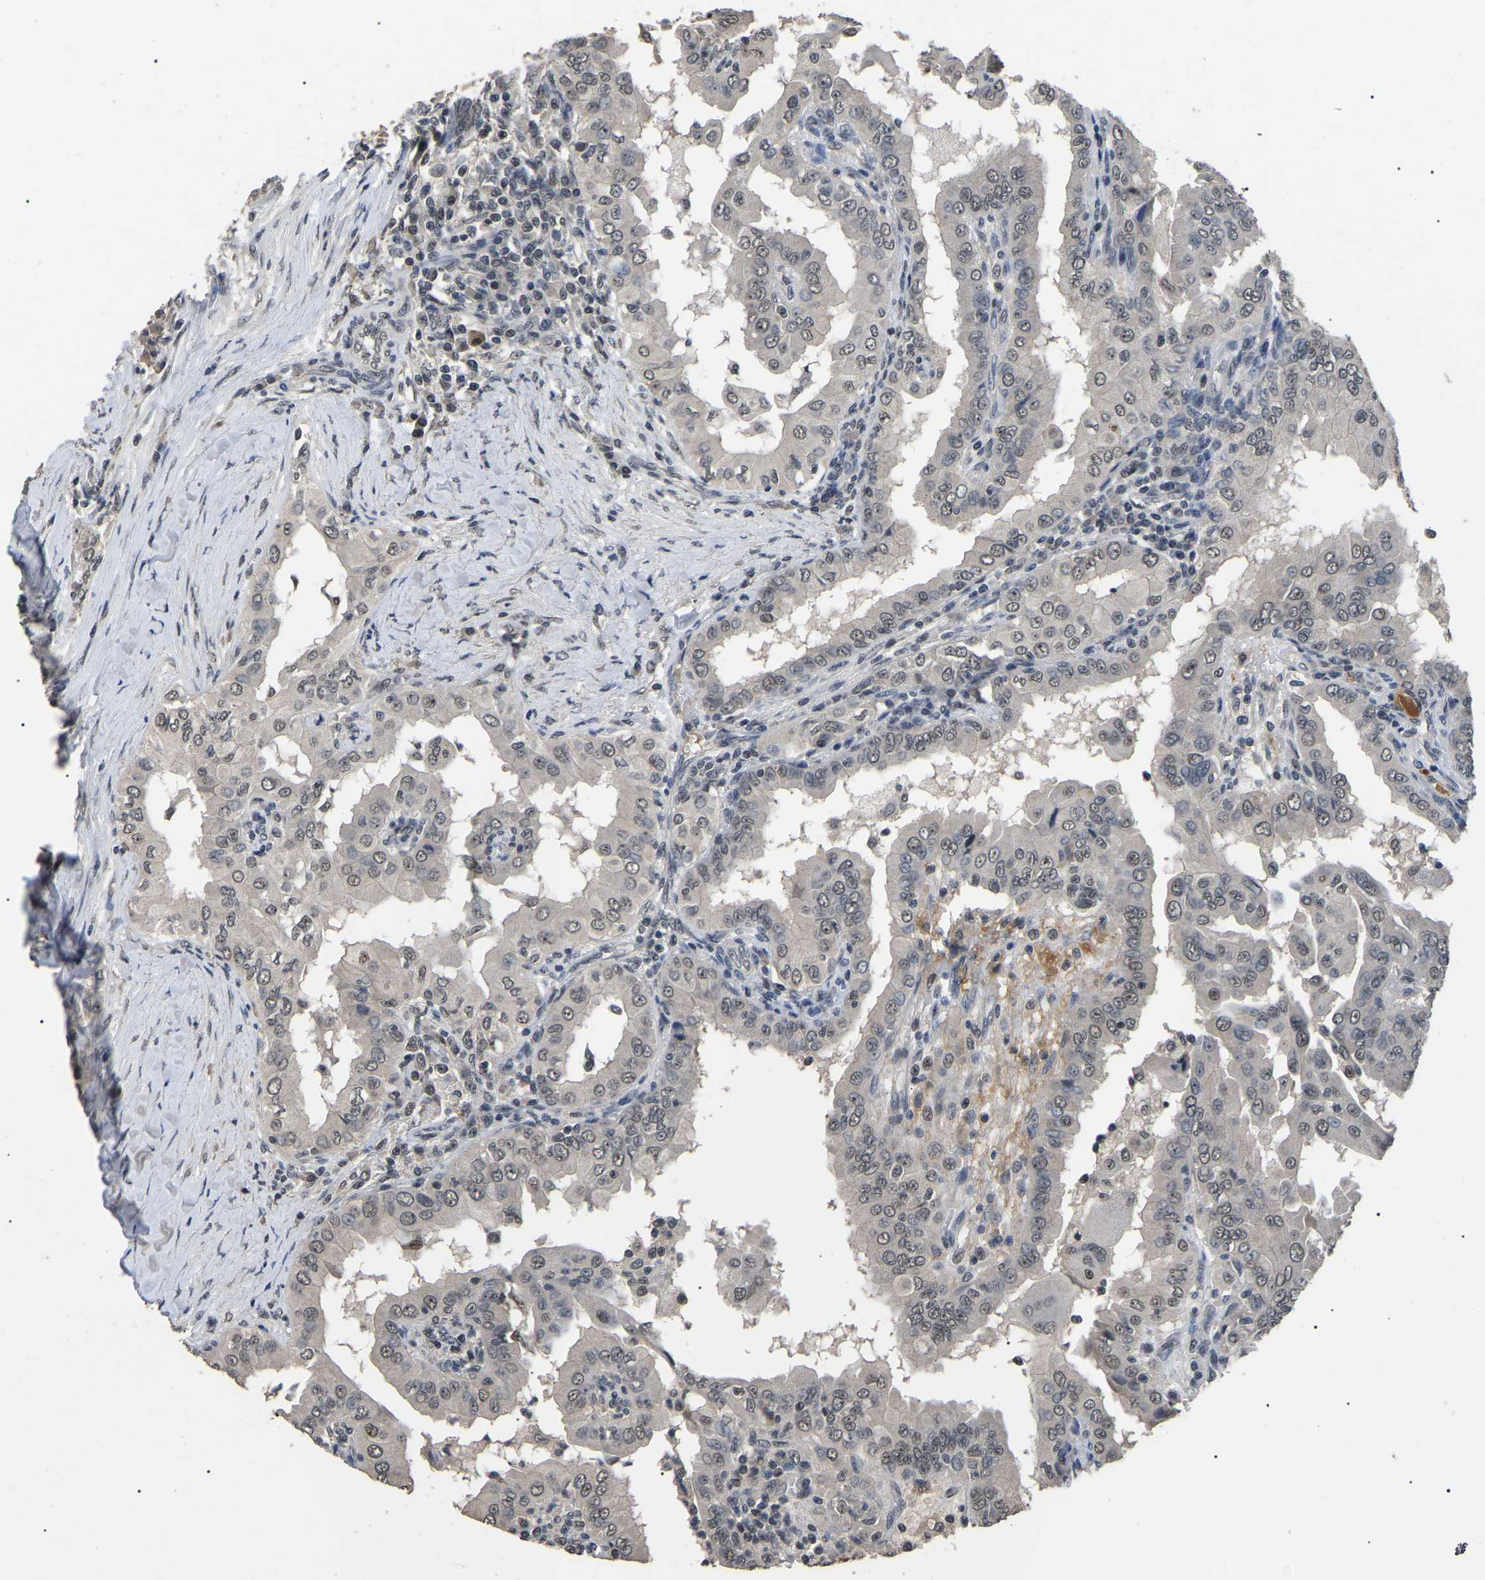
{"staining": {"intensity": "negative", "quantity": "none", "location": "none"}, "tissue": "thyroid cancer", "cell_type": "Tumor cells", "image_type": "cancer", "snomed": [{"axis": "morphology", "description": "Papillary adenocarcinoma, NOS"}, {"axis": "topography", "description": "Thyroid gland"}], "caption": "Tumor cells show no significant protein expression in thyroid cancer (papillary adenocarcinoma). (DAB immunohistochemistry, high magnification).", "gene": "PPM1E", "patient": {"sex": "male", "age": 33}}